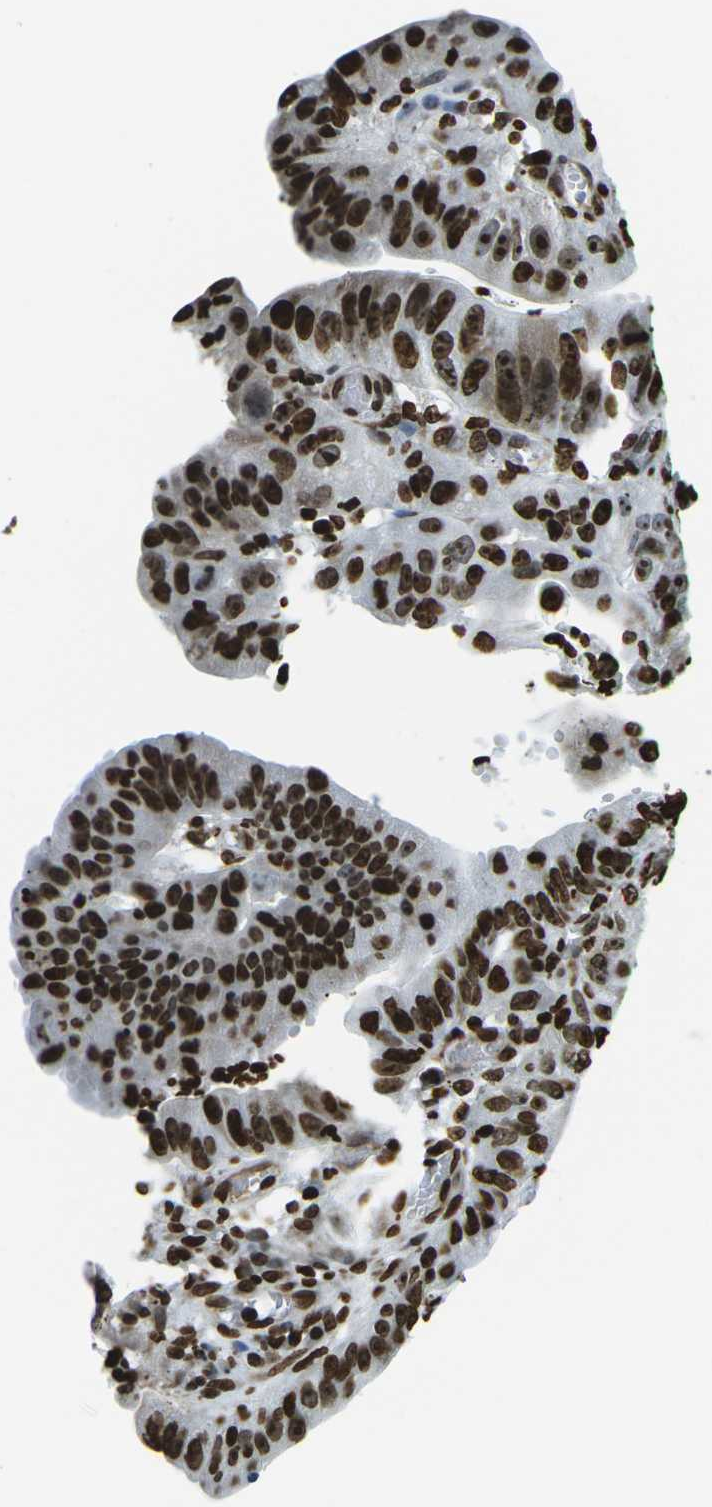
{"staining": {"intensity": "strong", "quantity": ">75%", "location": "nuclear"}, "tissue": "stomach cancer", "cell_type": "Tumor cells", "image_type": "cancer", "snomed": [{"axis": "morphology", "description": "Adenocarcinoma, NOS"}, {"axis": "topography", "description": "Stomach"}], "caption": "IHC photomicrograph of stomach adenocarcinoma stained for a protein (brown), which shows high levels of strong nuclear expression in about >75% of tumor cells.", "gene": "H1-2", "patient": {"sex": "male", "age": 59}}